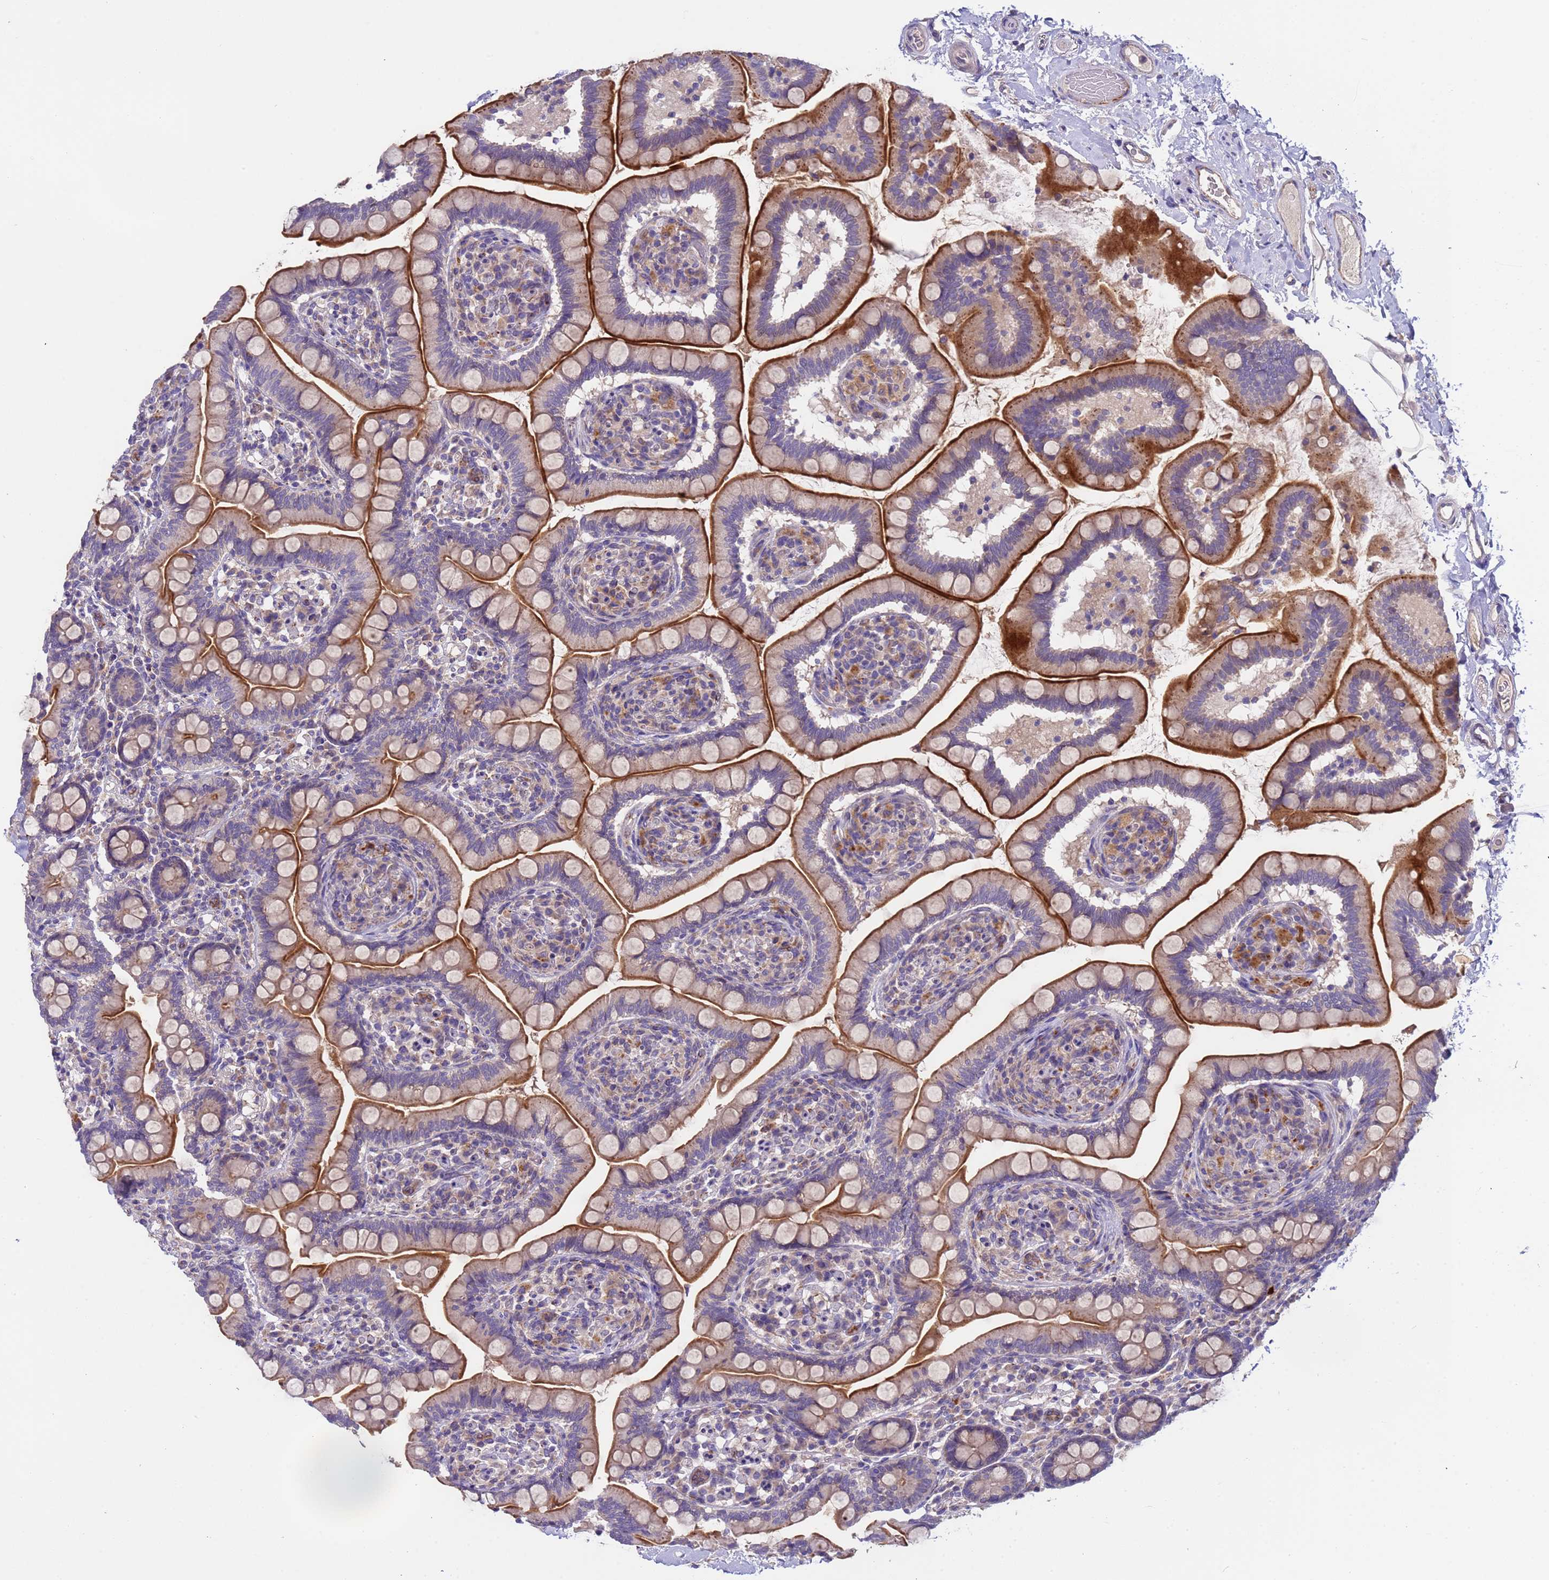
{"staining": {"intensity": "moderate", "quantity": "25%-75%", "location": "cytoplasmic/membranous"}, "tissue": "small intestine", "cell_type": "Glandular cells", "image_type": "normal", "snomed": [{"axis": "morphology", "description": "Normal tissue, NOS"}, {"axis": "topography", "description": "Small intestine"}], "caption": "Small intestine stained for a protein demonstrates moderate cytoplasmic/membranous positivity in glandular cells.", "gene": "ZNF248", "patient": {"sex": "female", "age": 64}}